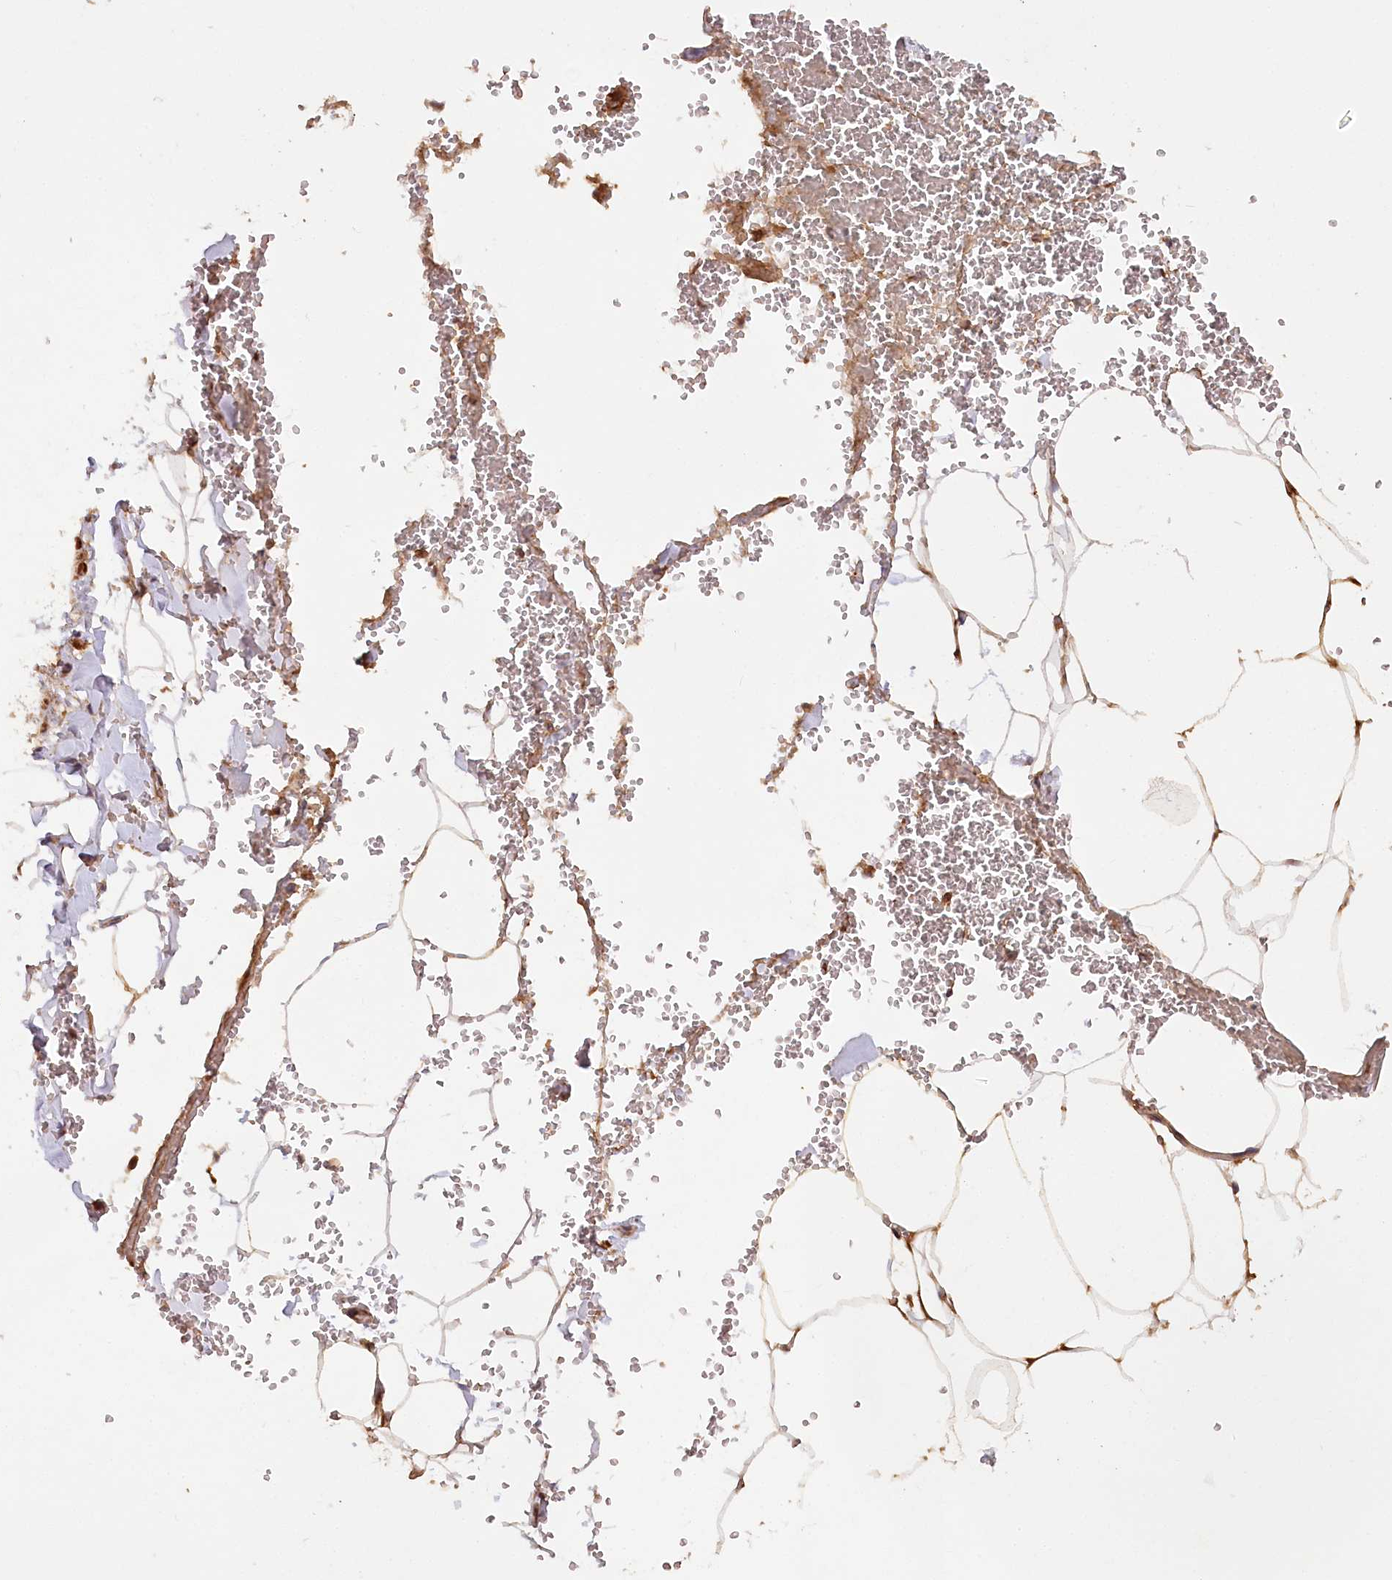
{"staining": {"intensity": "moderate", "quantity": ">75%", "location": "cytoplasmic/membranous"}, "tissue": "adipose tissue", "cell_type": "Adipocytes", "image_type": "normal", "snomed": [{"axis": "morphology", "description": "Normal tissue, NOS"}, {"axis": "topography", "description": "Gallbladder"}, {"axis": "topography", "description": "Peripheral nerve tissue"}], "caption": "IHC photomicrograph of normal adipose tissue: human adipose tissue stained using immunohistochemistry demonstrates medium levels of moderate protein expression localized specifically in the cytoplasmic/membranous of adipocytes, appearing as a cytoplasmic/membranous brown color.", "gene": "PAIP2", "patient": {"sex": "male", "age": 38}}